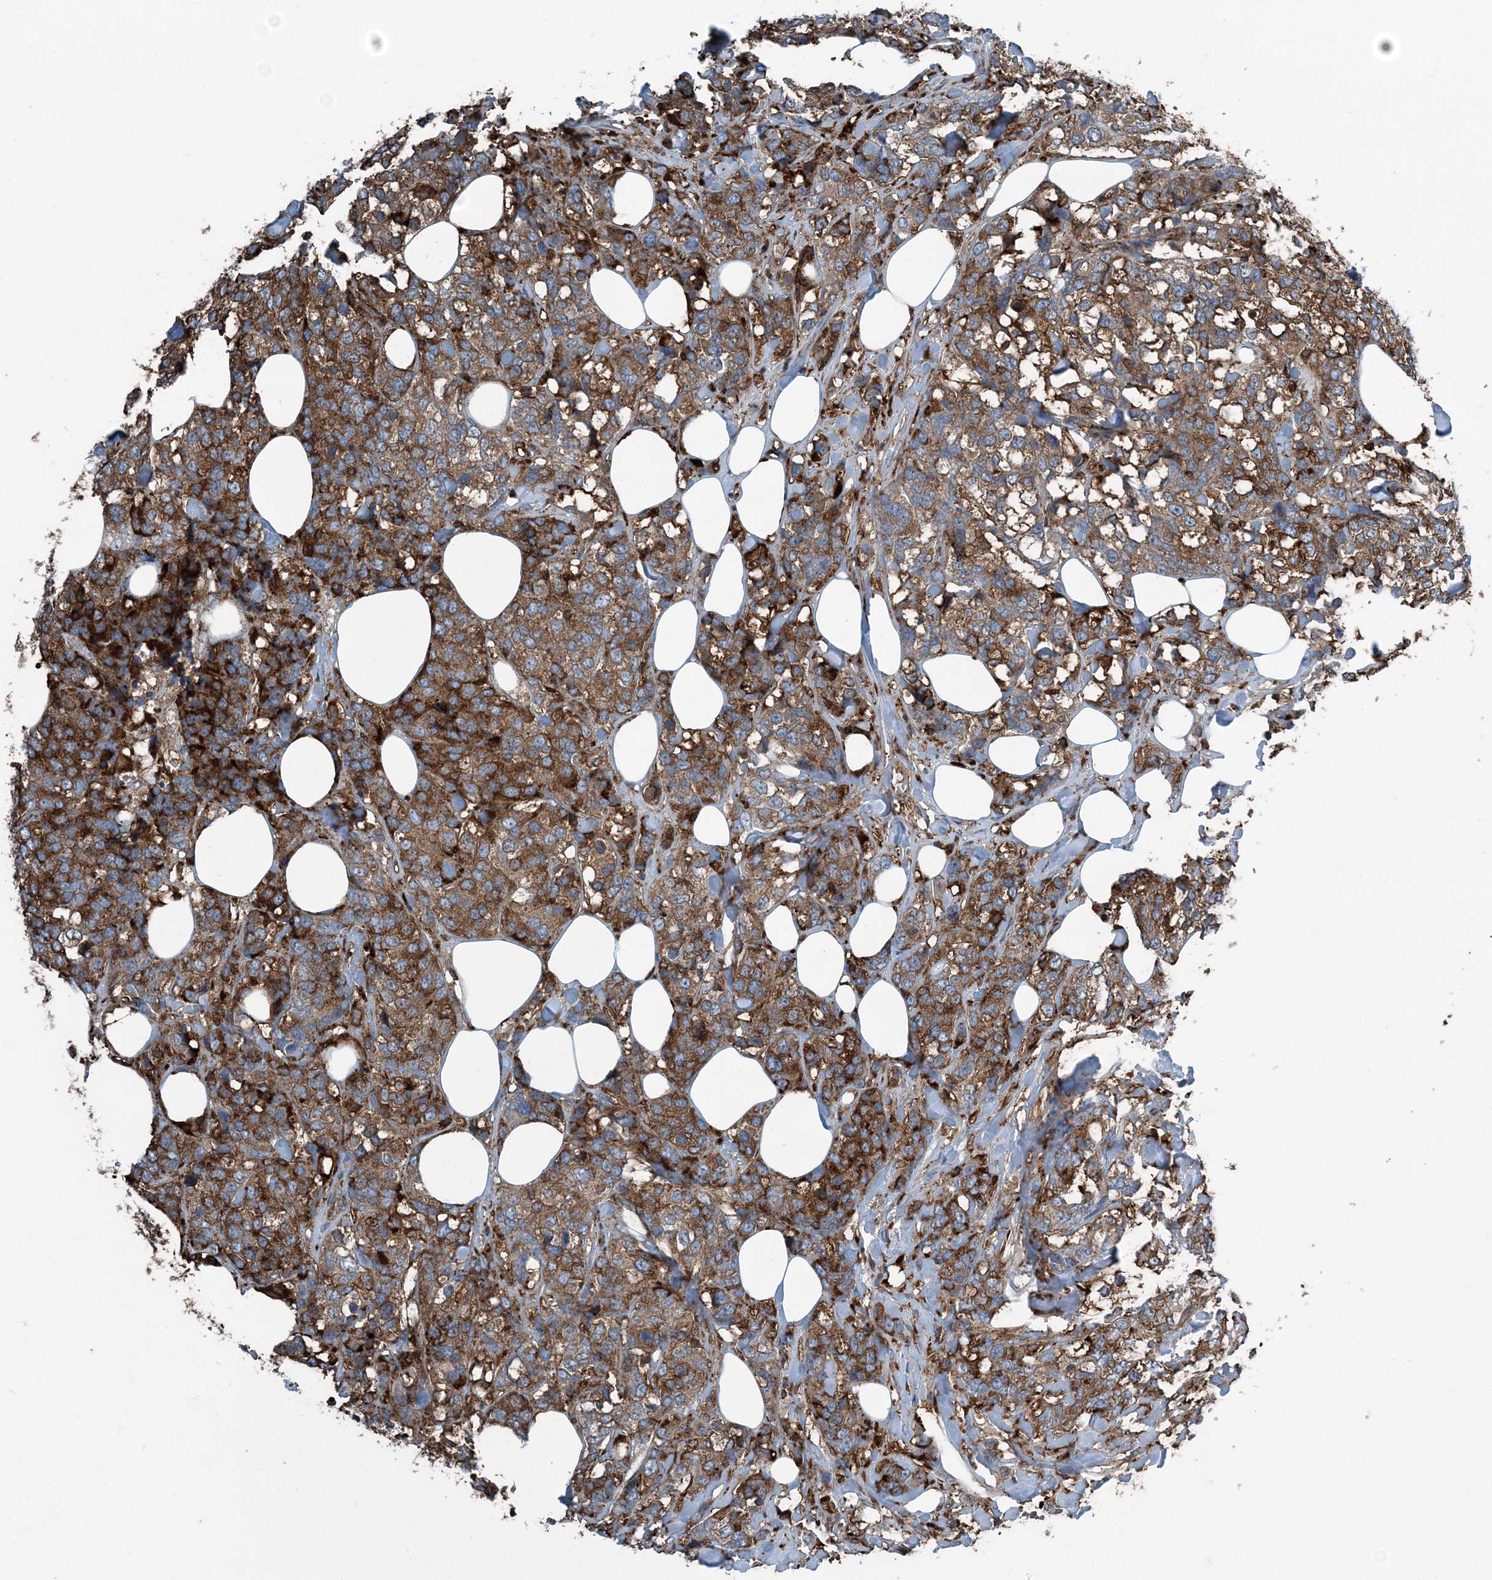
{"staining": {"intensity": "strong", "quantity": ">75%", "location": "cytoplasmic/membranous"}, "tissue": "breast cancer", "cell_type": "Tumor cells", "image_type": "cancer", "snomed": [{"axis": "morphology", "description": "Lobular carcinoma"}, {"axis": "topography", "description": "Breast"}], "caption": "Breast lobular carcinoma stained with DAB immunohistochemistry shows high levels of strong cytoplasmic/membranous staining in approximately >75% of tumor cells.", "gene": "CFL1", "patient": {"sex": "female", "age": 59}}